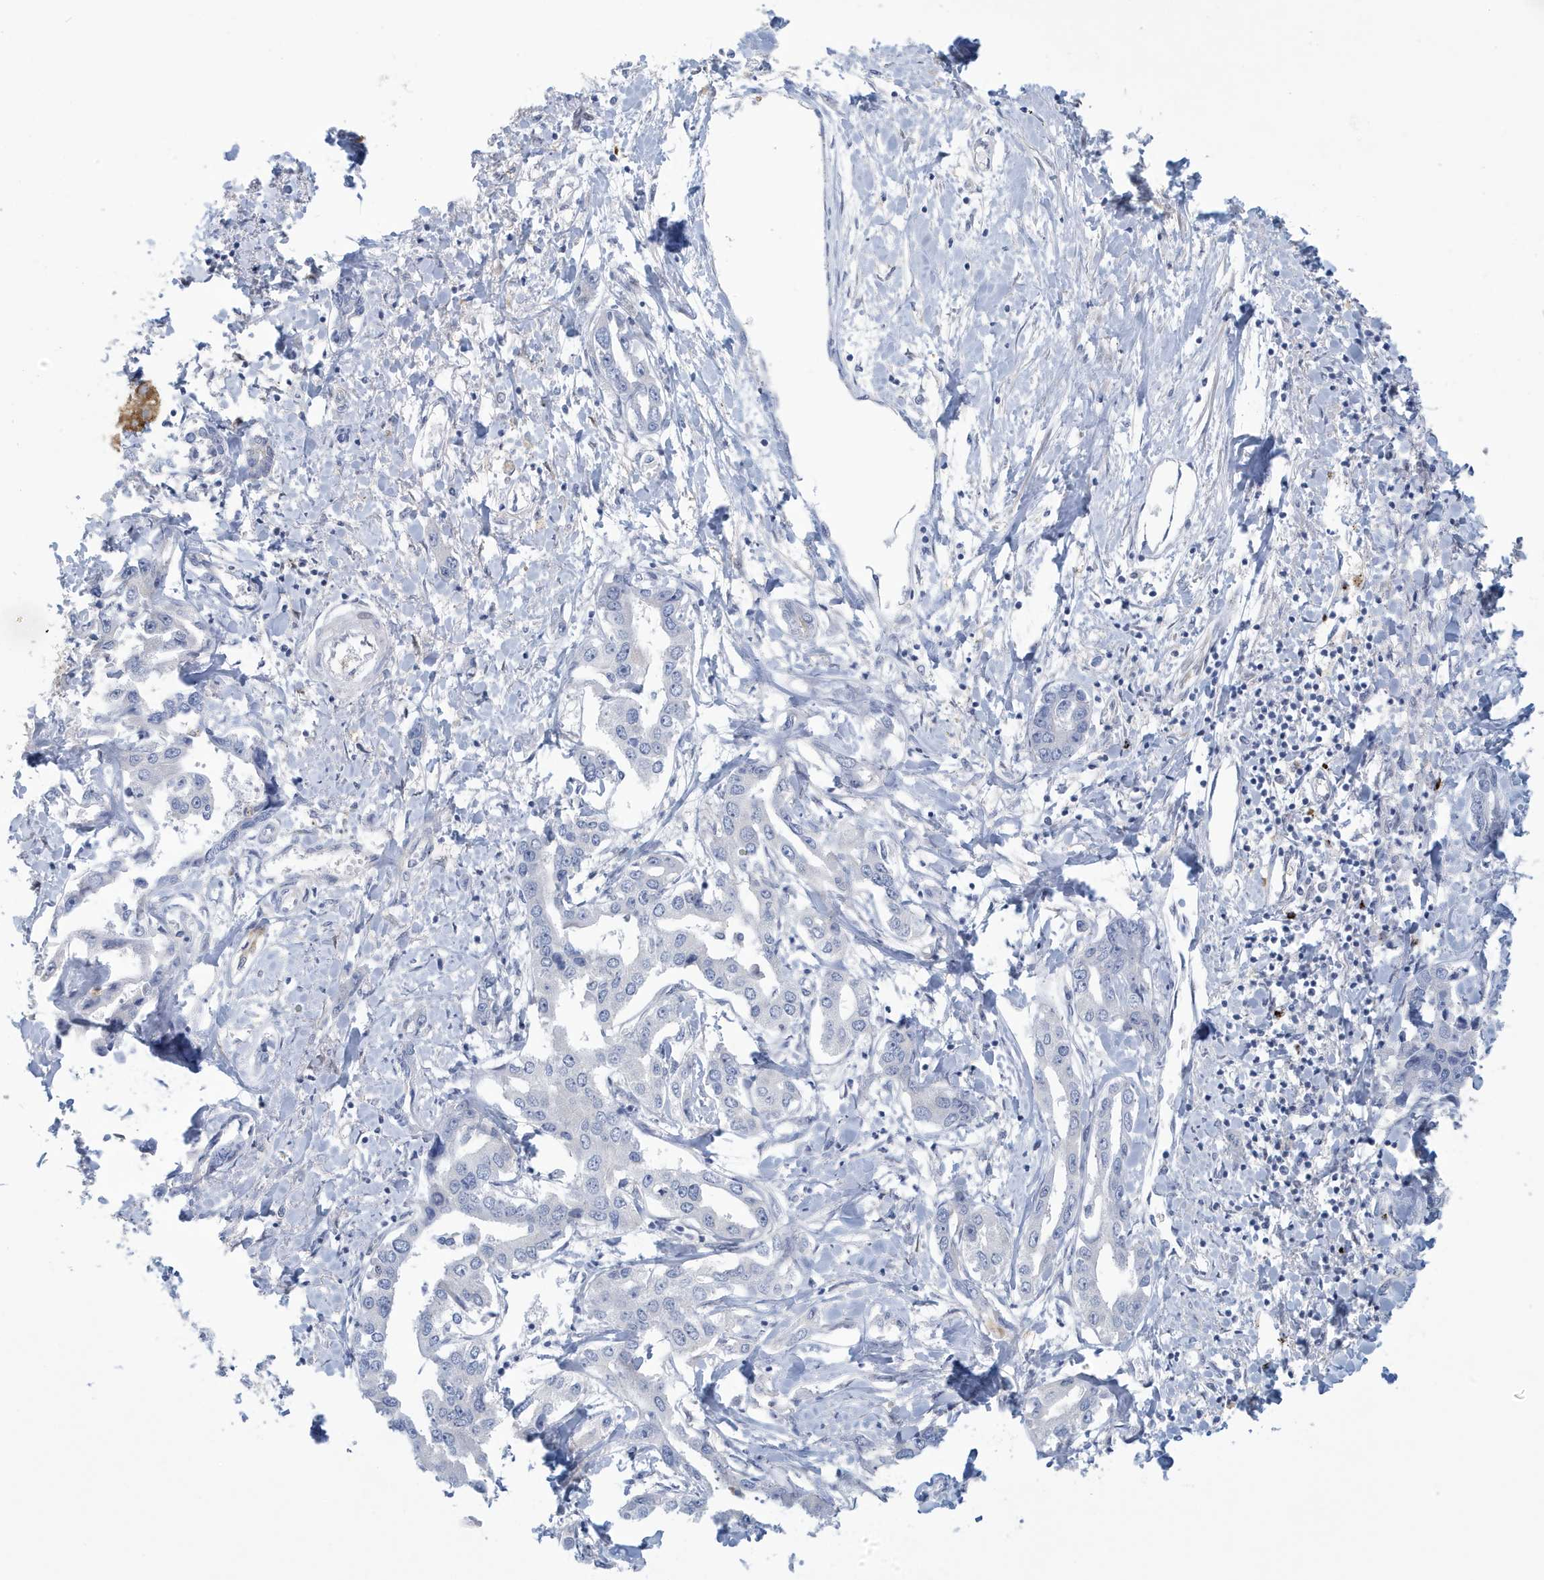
{"staining": {"intensity": "negative", "quantity": "none", "location": "none"}, "tissue": "liver cancer", "cell_type": "Tumor cells", "image_type": "cancer", "snomed": [{"axis": "morphology", "description": "Cholangiocarcinoma"}, {"axis": "topography", "description": "Liver"}], "caption": "Histopathology image shows no protein staining in tumor cells of cholangiocarcinoma (liver) tissue. Brightfield microscopy of immunohistochemistry stained with DAB (3,3'-diaminobenzidine) (brown) and hematoxylin (blue), captured at high magnification.", "gene": "VTA1", "patient": {"sex": "male", "age": 59}}